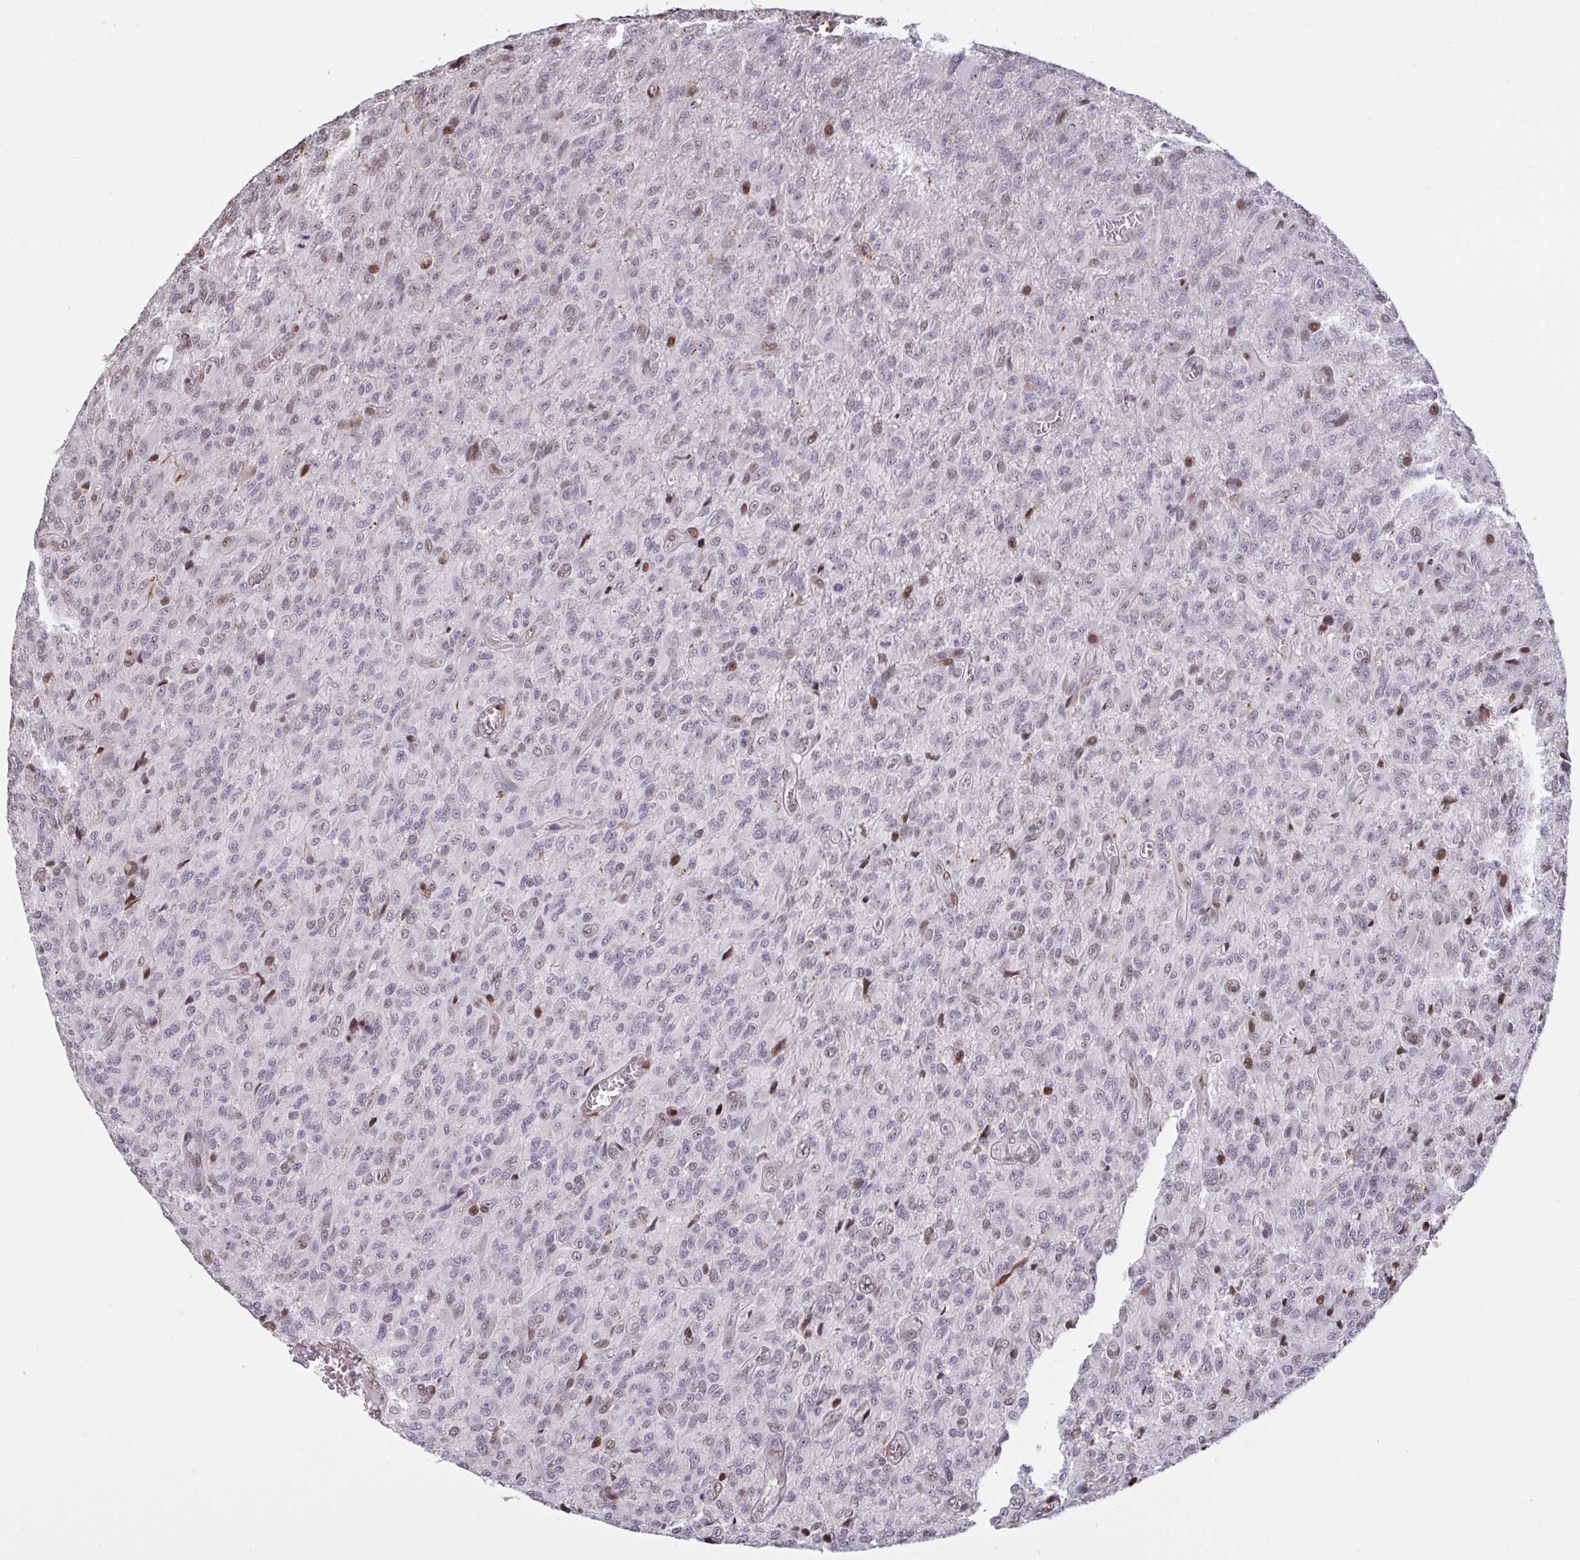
{"staining": {"intensity": "moderate", "quantity": "<25%", "location": "nuclear"}, "tissue": "glioma", "cell_type": "Tumor cells", "image_type": "cancer", "snomed": [{"axis": "morphology", "description": "Glioma, malignant, High grade"}, {"axis": "topography", "description": "Brain"}], "caption": "Protein staining shows moderate nuclear positivity in about <25% of tumor cells in malignant glioma (high-grade). (IHC, brightfield microscopy, high magnification).", "gene": "PELI2", "patient": {"sex": "male", "age": 61}}